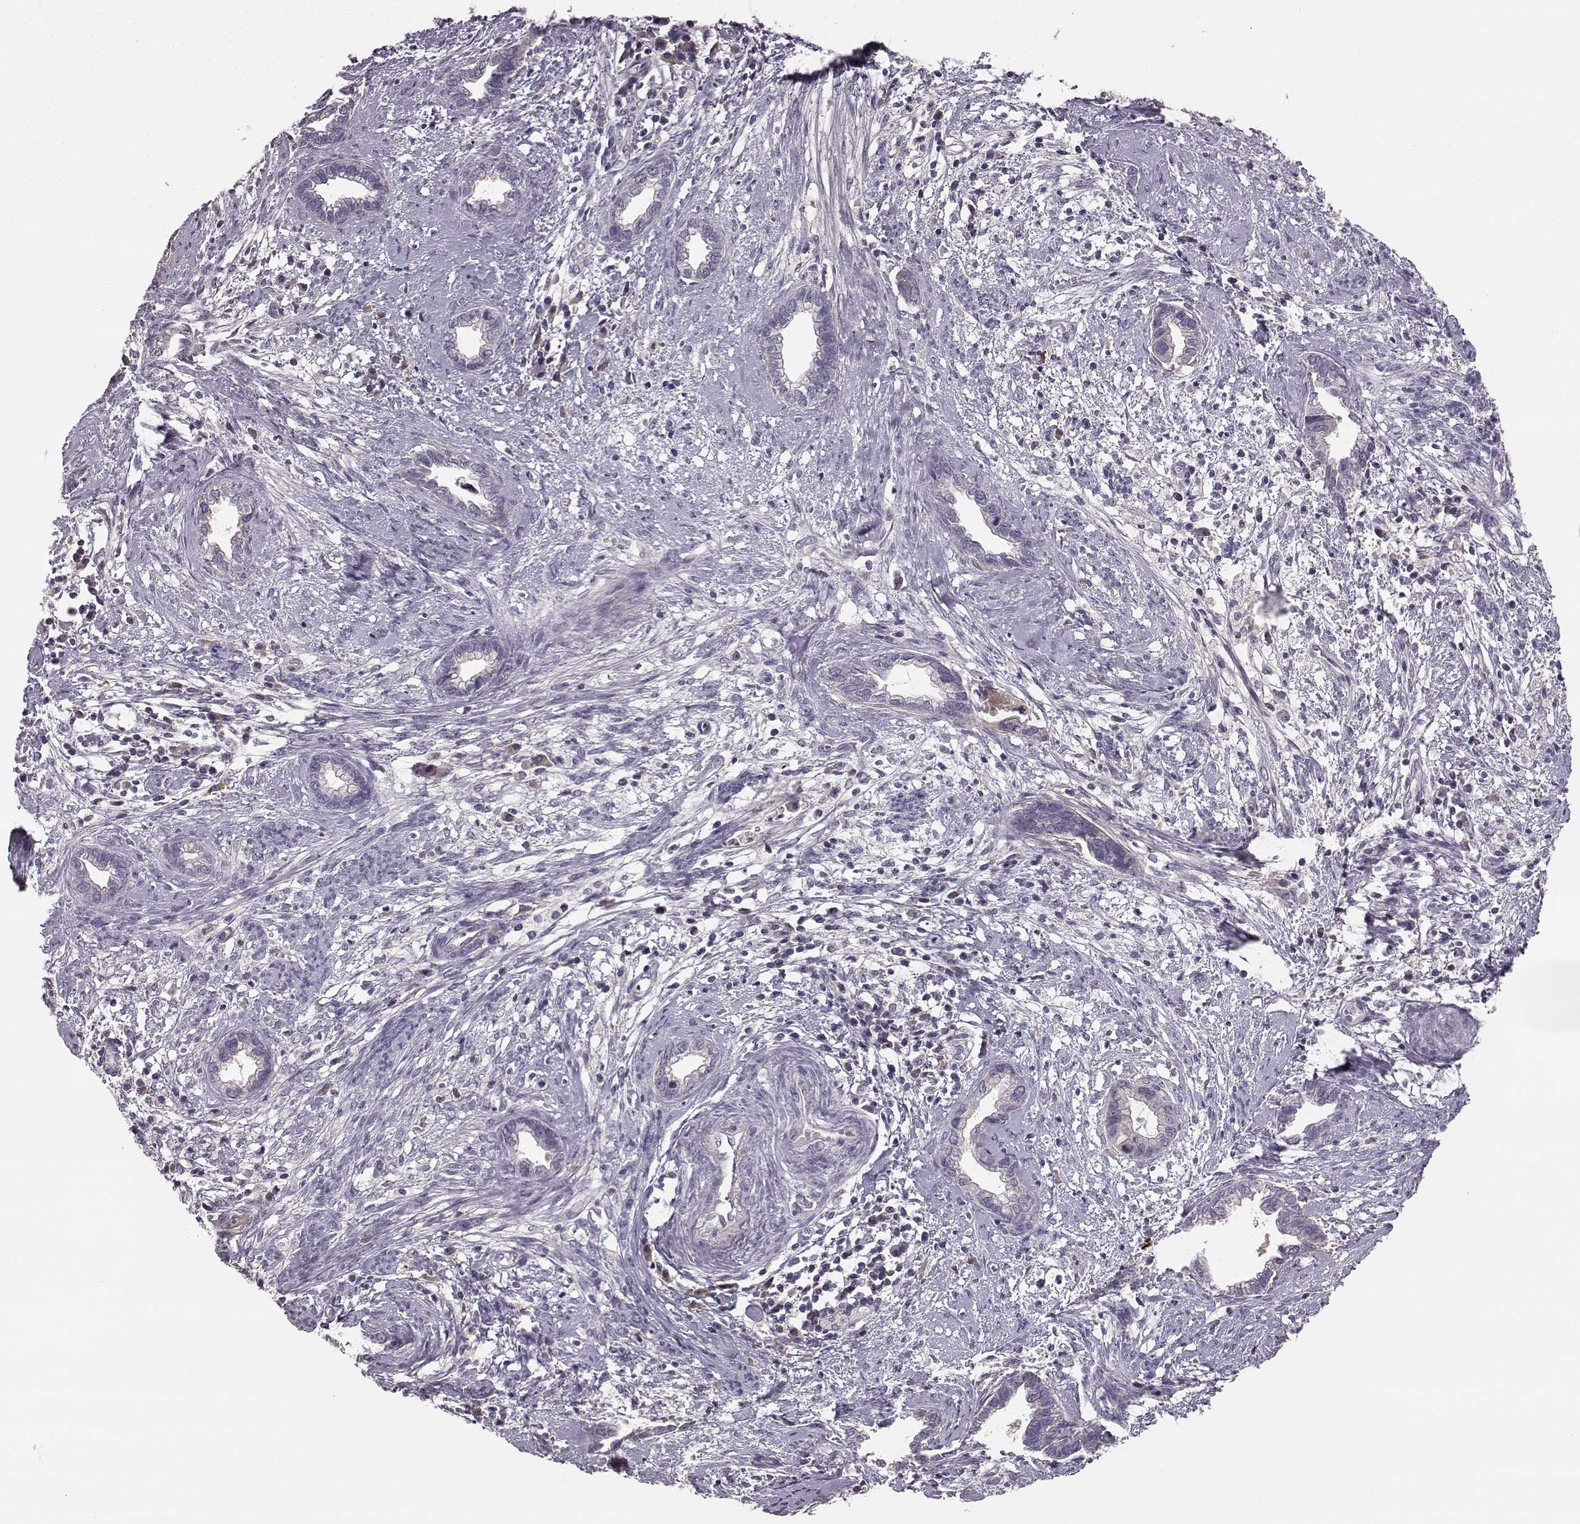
{"staining": {"intensity": "negative", "quantity": "none", "location": "none"}, "tissue": "cervical cancer", "cell_type": "Tumor cells", "image_type": "cancer", "snomed": [{"axis": "morphology", "description": "Adenocarcinoma, NOS"}, {"axis": "topography", "description": "Cervix"}], "caption": "A high-resolution micrograph shows immunohistochemistry (IHC) staining of cervical cancer, which shows no significant positivity in tumor cells.", "gene": "YJEFN3", "patient": {"sex": "female", "age": 62}}